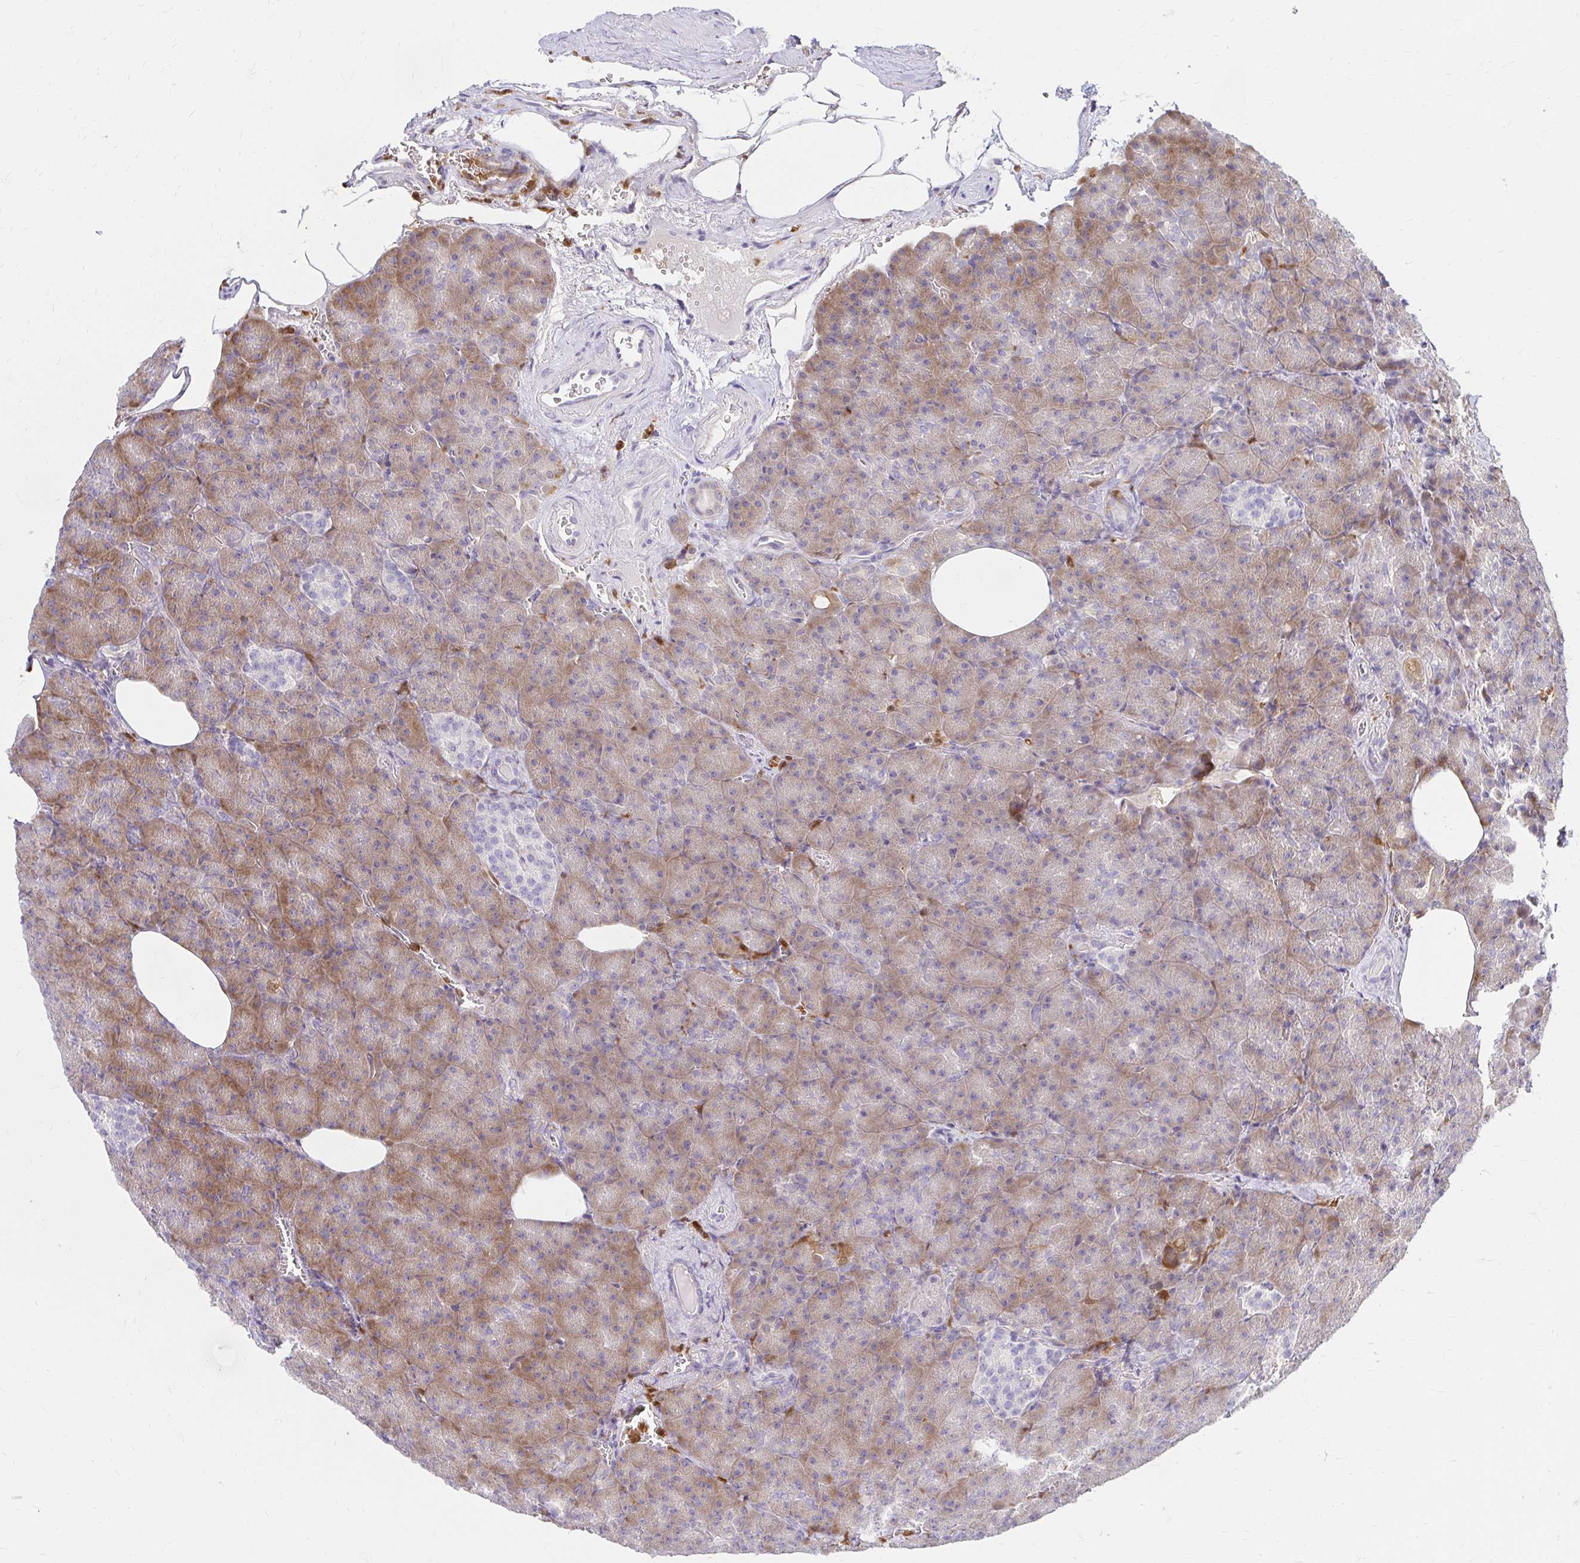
{"staining": {"intensity": "weak", "quantity": ">75%", "location": "cytoplasmic/membranous"}, "tissue": "pancreas", "cell_type": "Exocrine glandular cells", "image_type": "normal", "snomed": [{"axis": "morphology", "description": "Normal tissue, NOS"}, {"axis": "topography", "description": "Pancreas"}], "caption": "Weak cytoplasmic/membranous staining for a protein is appreciated in approximately >75% of exocrine glandular cells of benign pancreas using immunohistochemistry (IHC).", "gene": "PYCARD", "patient": {"sex": "female", "age": 74}}